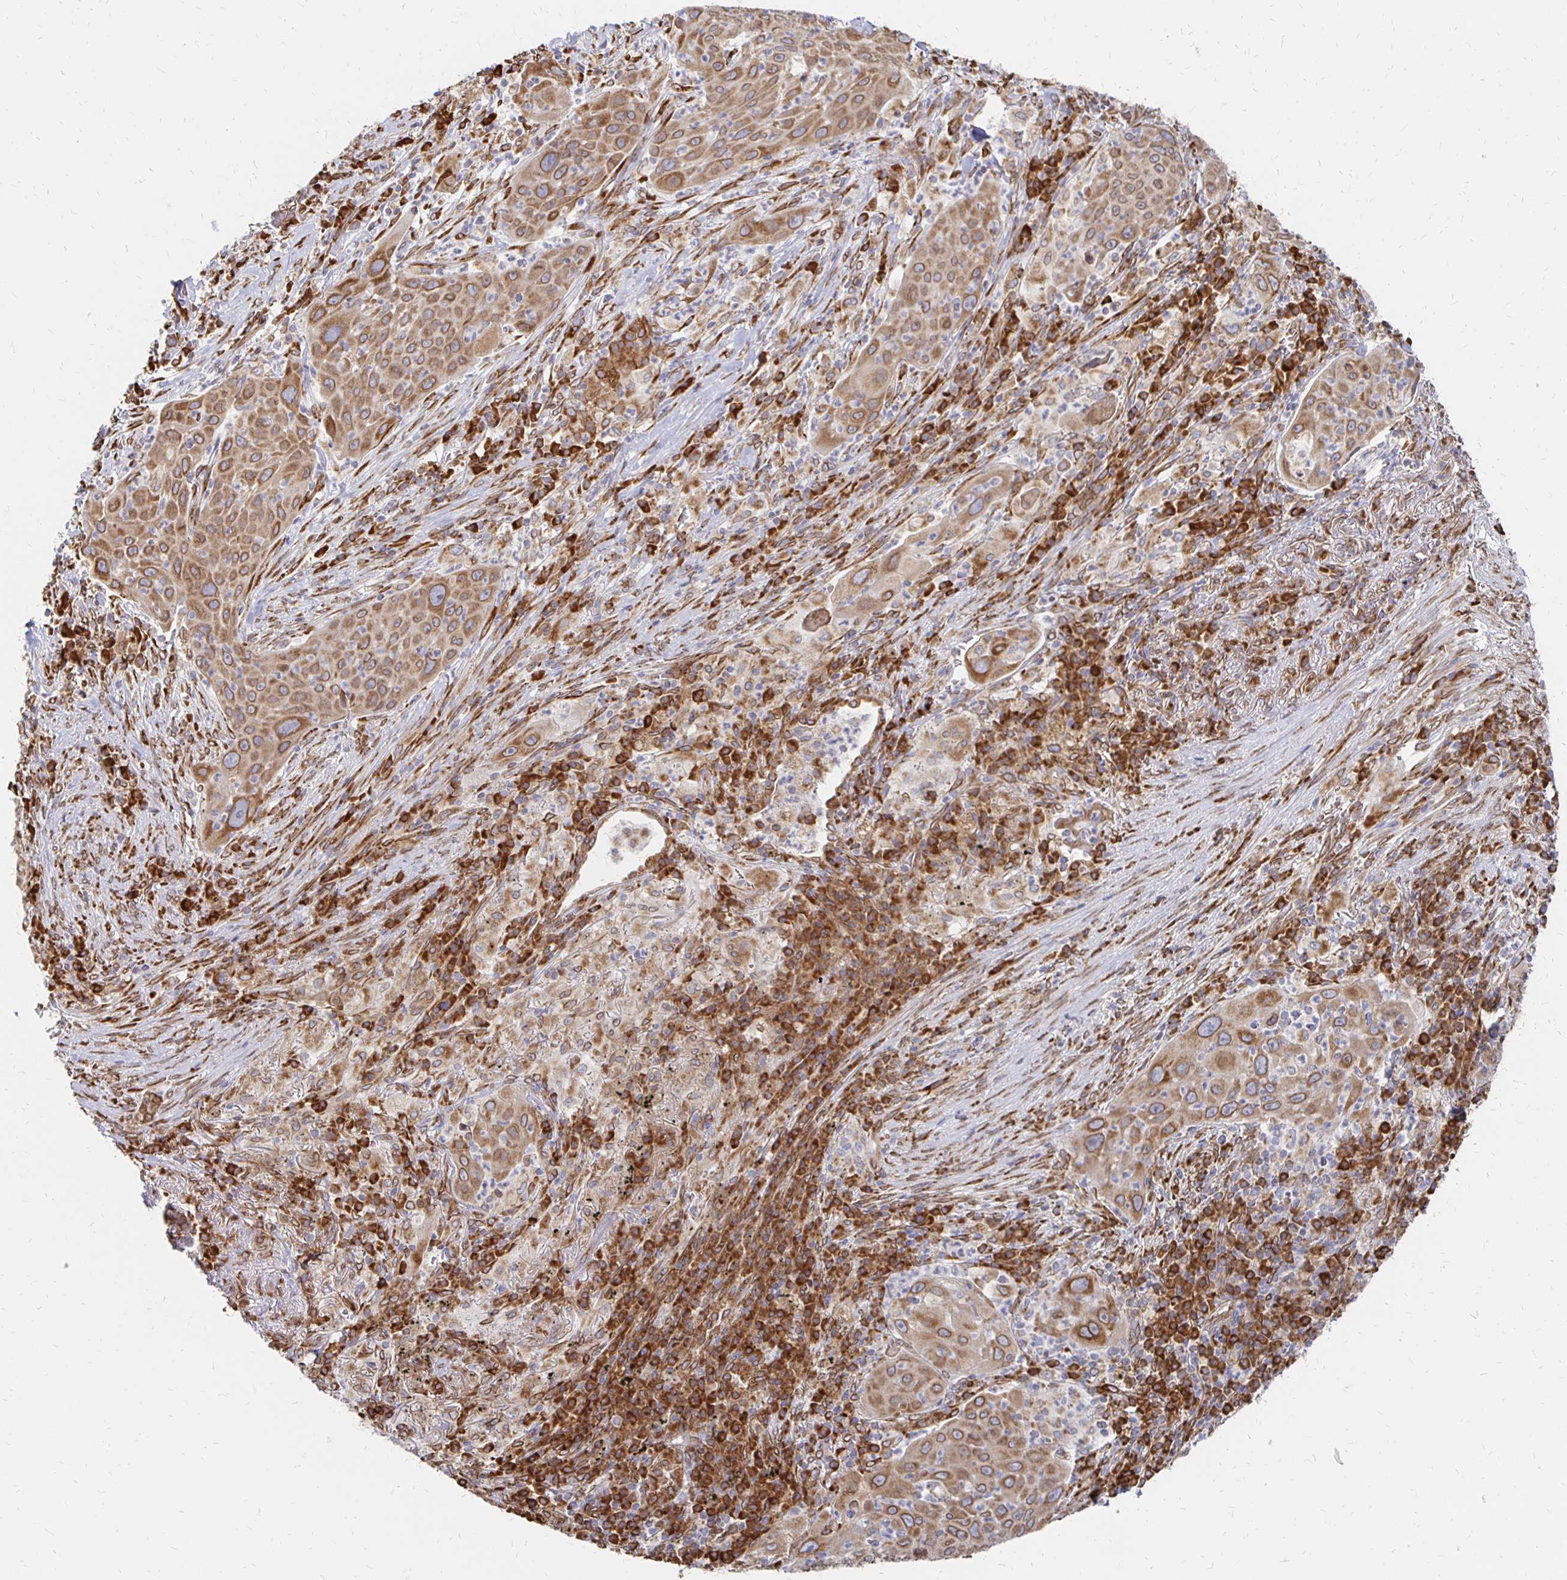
{"staining": {"intensity": "moderate", "quantity": ">75%", "location": "cytoplasmic/membranous,nuclear"}, "tissue": "lung cancer", "cell_type": "Tumor cells", "image_type": "cancer", "snomed": [{"axis": "morphology", "description": "Squamous cell carcinoma, NOS"}, {"axis": "topography", "description": "Lung"}], "caption": "Immunohistochemistry micrograph of human lung squamous cell carcinoma stained for a protein (brown), which demonstrates medium levels of moderate cytoplasmic/membranous and nuclear expression in about >75% of tumor cells.", "gene": "PELI3", "patient": {"sex": "female", "age": 59}}